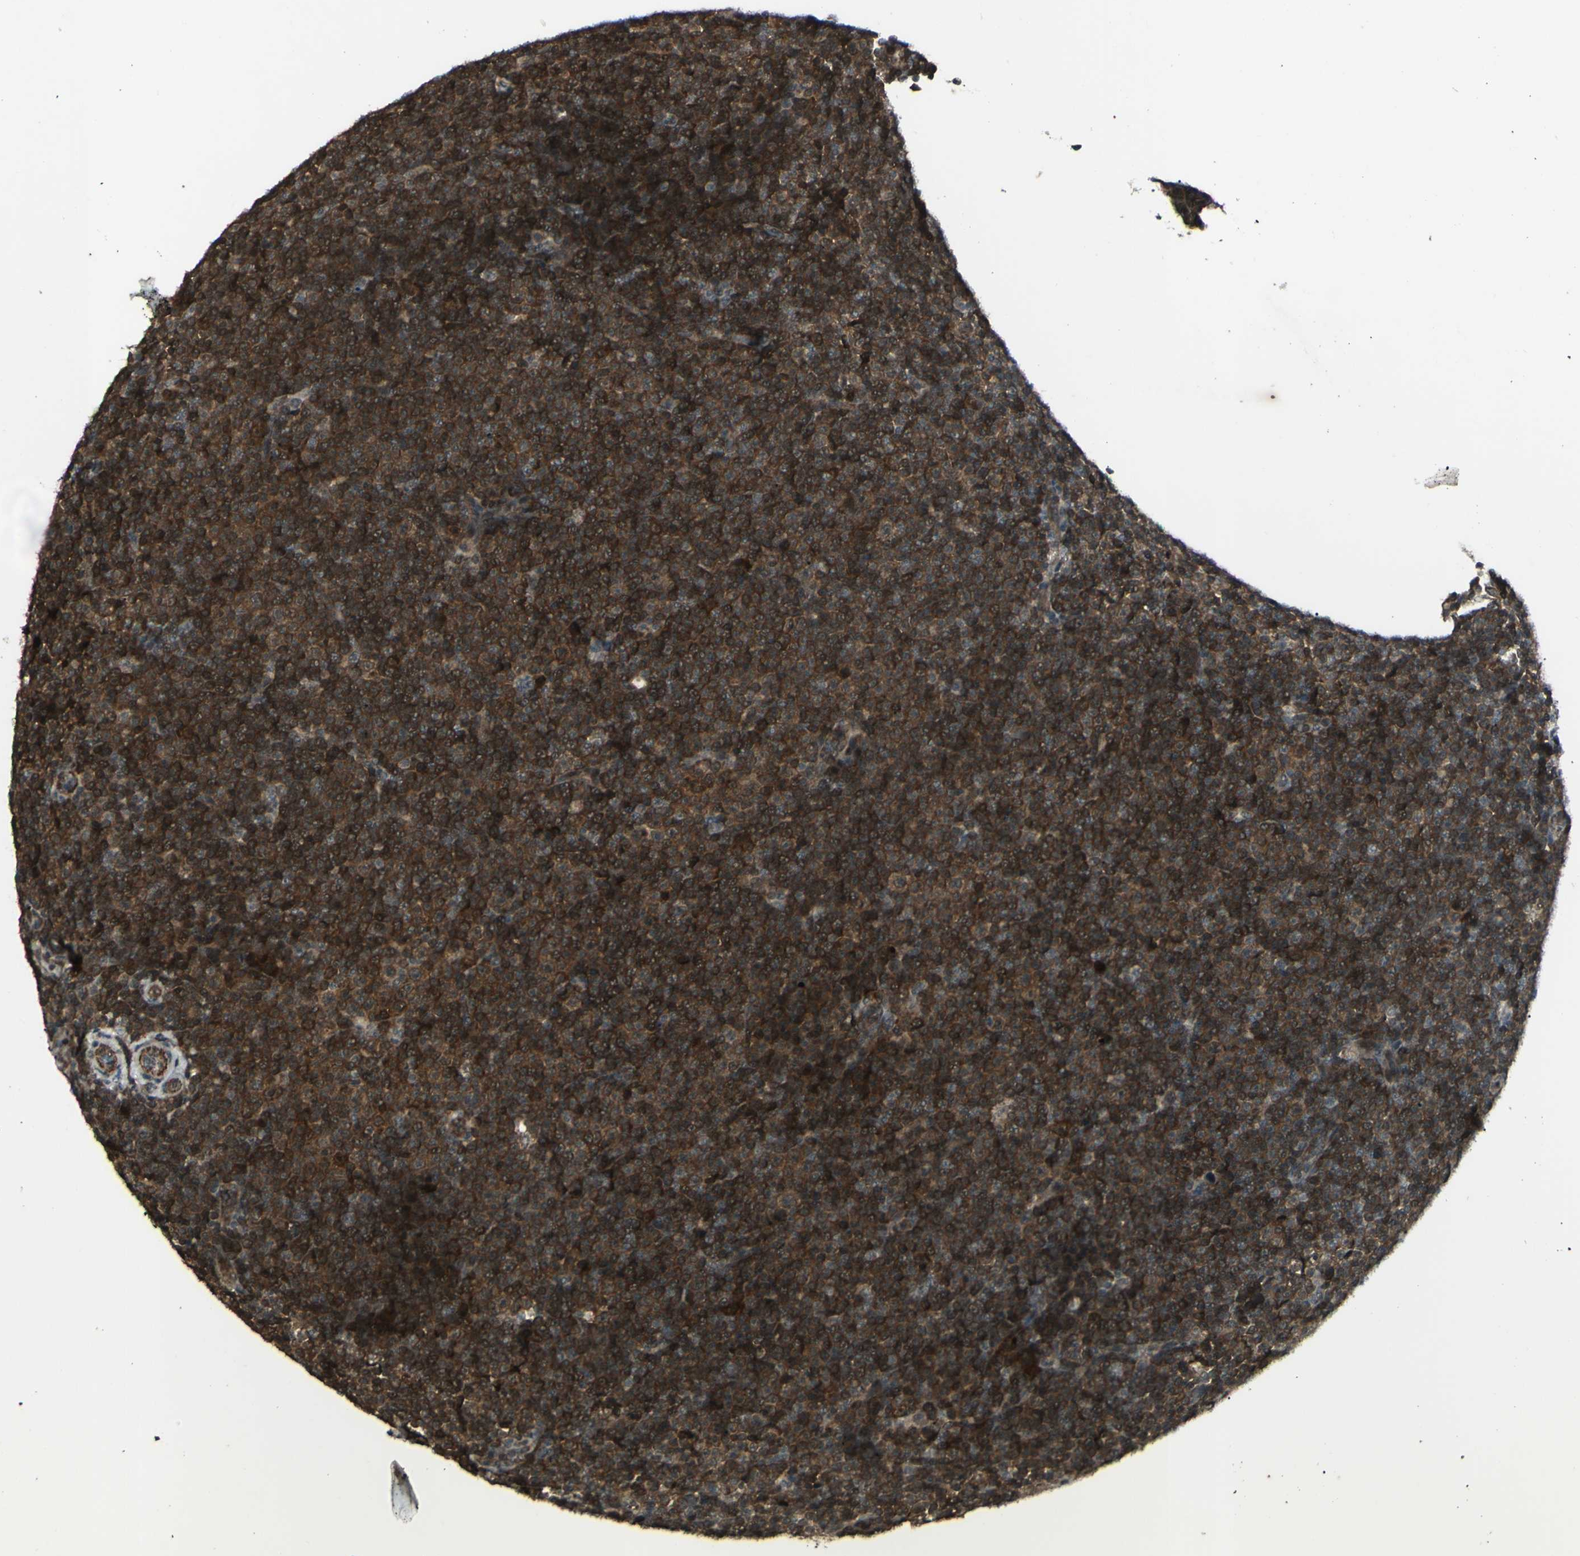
{"staining": {"intensity": "strong", "quantity": ">75%", "location": "cytoplasmic/membranous"}, "tissue": "lymphoma", "cell_type": "Tumor cells", "image_type": "cancer", "snomed": [{"axis": "morphology", "description": "Malignant lymphoma, non-Hodgkin's type, Low grade"}, {"axis": "topography", "description": "Lymph node"}], "caption": "Lymphoma tissue reveals strong cytoplasmic/membranous staining in about >75% of tumor cells (IHC, brightfield microscopy, high magnification).", "gene": "BLNK", "patient": {"sex": "female", "age": 67}}